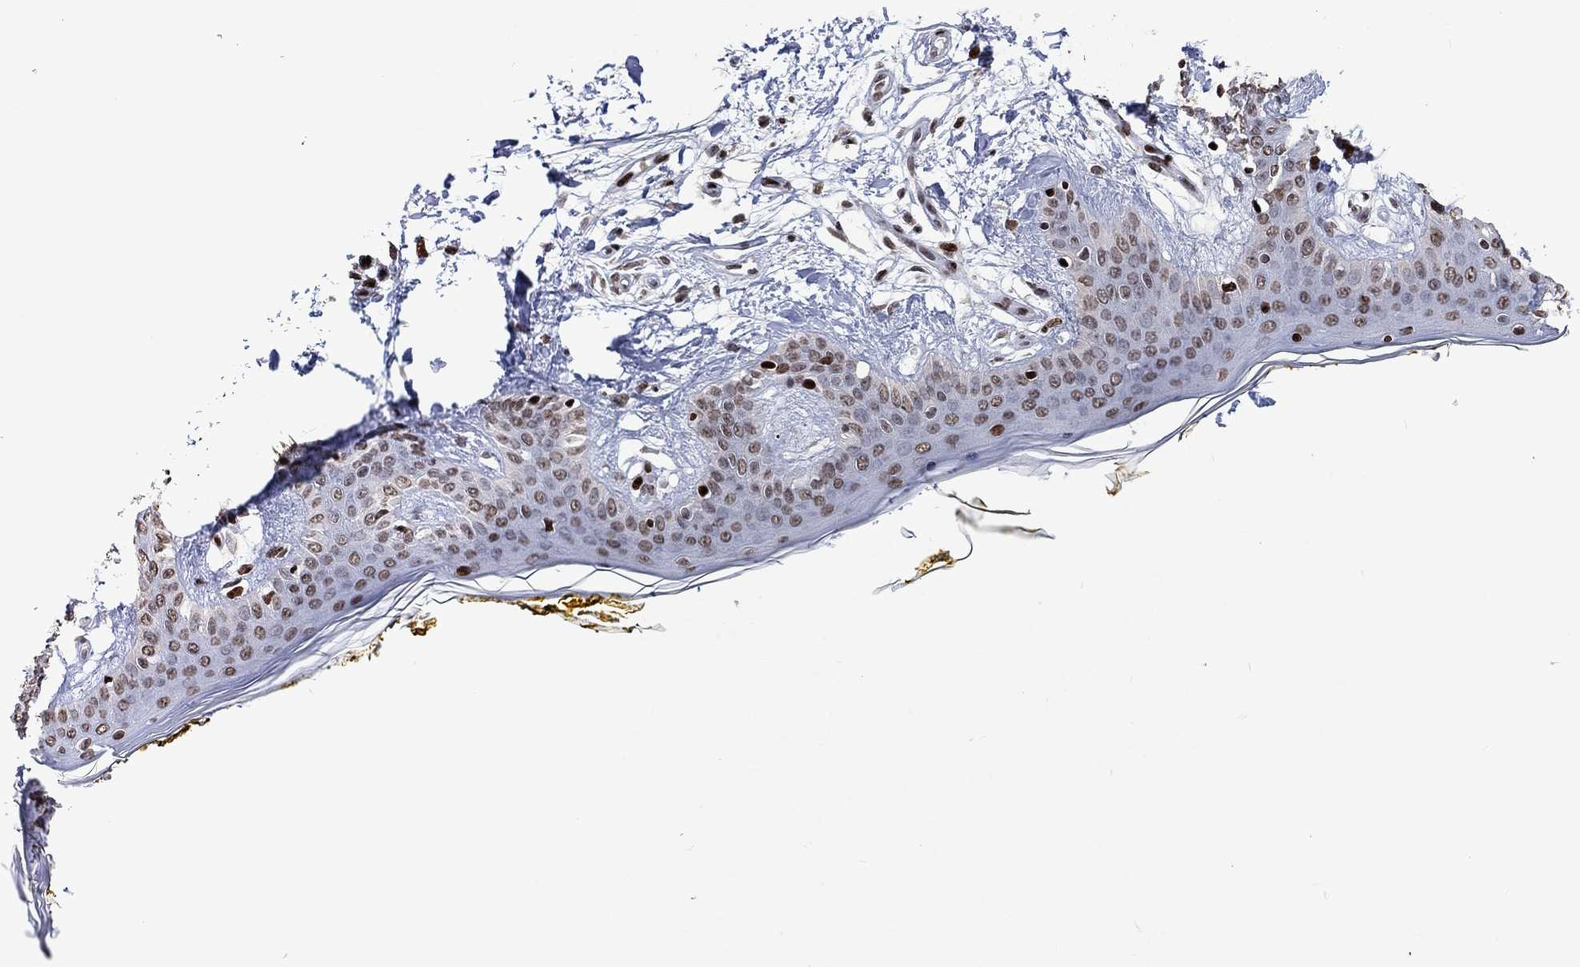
{"staining": {"intensity": "strong", "quantity": "<25%", "location": "nuclear"}, "tissue": "skin", "cell_type": "Fibroblasts", "image_type": "normal", "snomed": [{"axis": "morphology", "description": "Normal tissue, NOS"}, {"axis": "topography", "description": "Skin"}], "caption": "Protein positivity by immunohistochemistry (IHC) reveals strong nuclear staining in approximately <25% of fibroblasts in unremarkable skin. (Brightfield microscopy of DAB IHC at high magnification).", "gene": "SRSF3", "patient": {"sex": "female", "age": 34}}